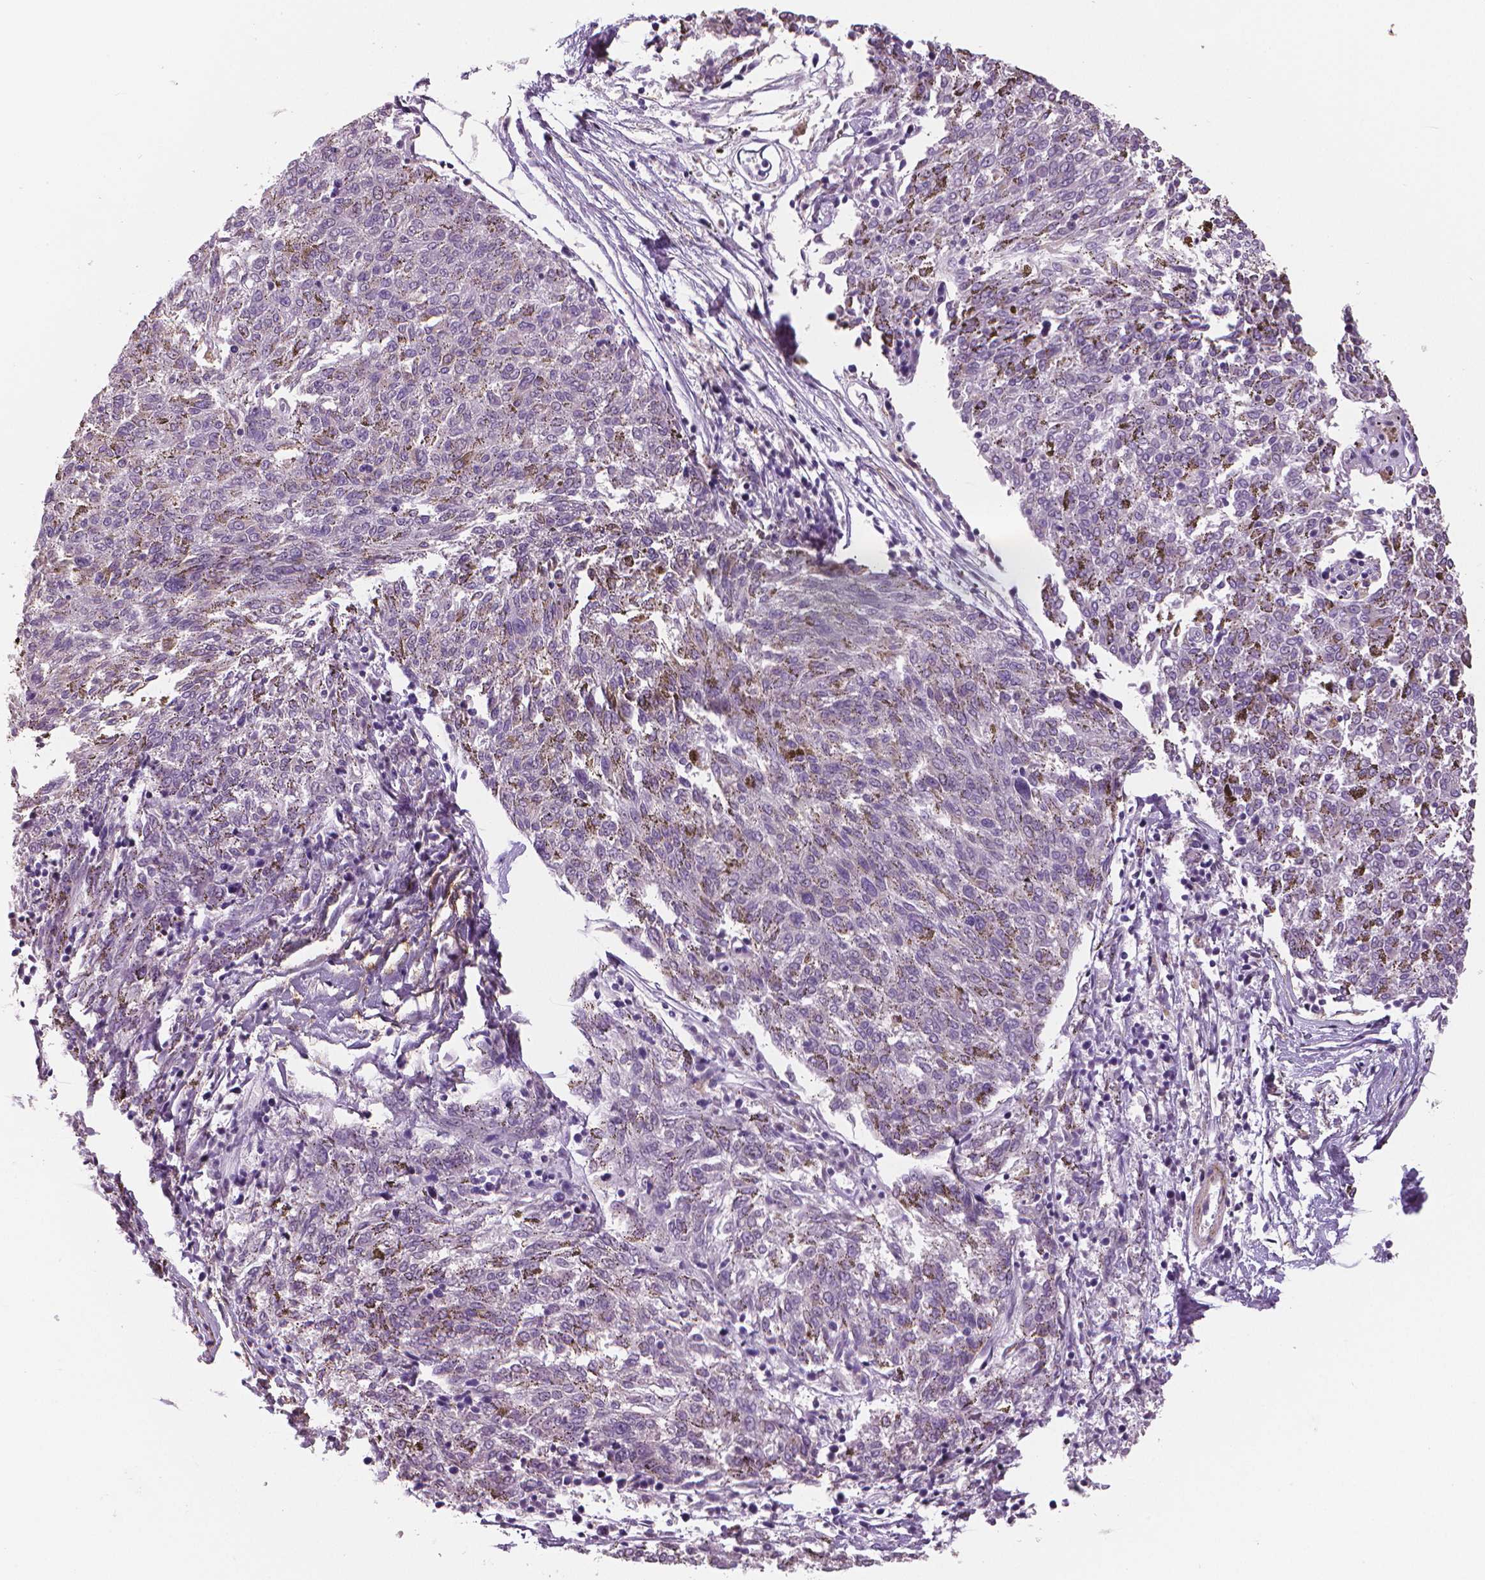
{"staining": {"intensity": "negative", "quantity": "none", "location": "none"}, "tissue": "melanoma", "cell_type": "Tumor cells", "image_type": "cancer", "snomed": [{"axis": "morphology", "description": "Malignant melanoma, NOS"}, {"axis": "topography", "description": "Skin"}], "caption": "IHC histopathology image of neoplastic tissue: malignant melanoma stained with DAB reveals no significant protein expression in tumor cells.", "gene": "MKI67", "patient": {"sex": "female", "age": 72}}